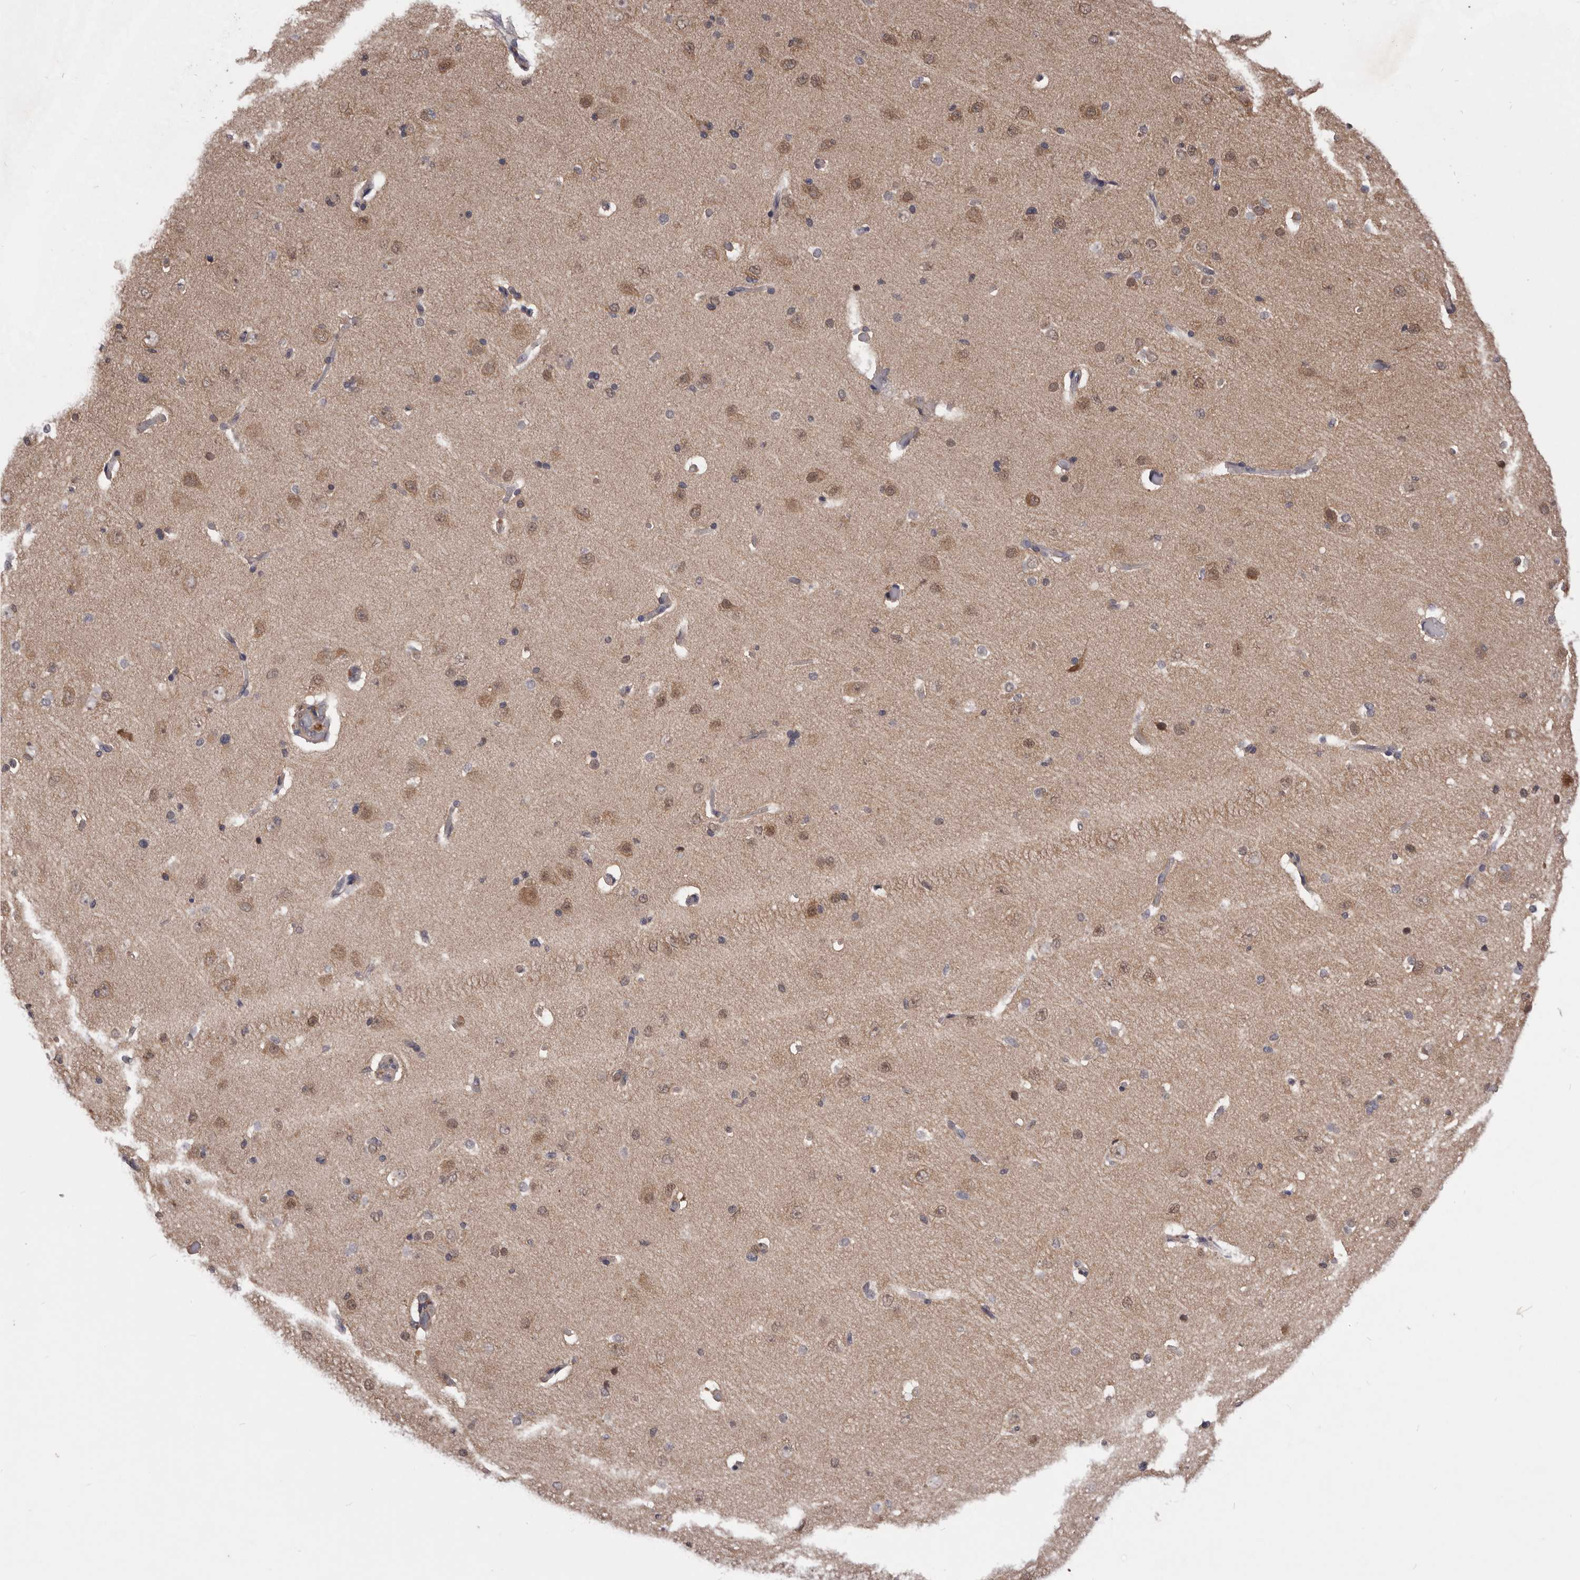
{"staining": {"intensity": "negative", "quantity": "none", "location": "none"}, "tissue": "cerebral cortex", "cell_type": "Endothelial cells", "image_type": "normal", "snomed": [{"axis": "morphology", "description": "Normal tissue, NOS"}, {"axis": "topography", "description": "Cerebral cortex"}], "caption": "IHC photomicrograph of benign cerebral cortex: human cerebral cortex stained with DAB (3,3'-diaminobenzidine) displays no significant protein staining in endothelial cells.", "gene": "CELF3", "patient": {"sex": "male", "age": 34}}